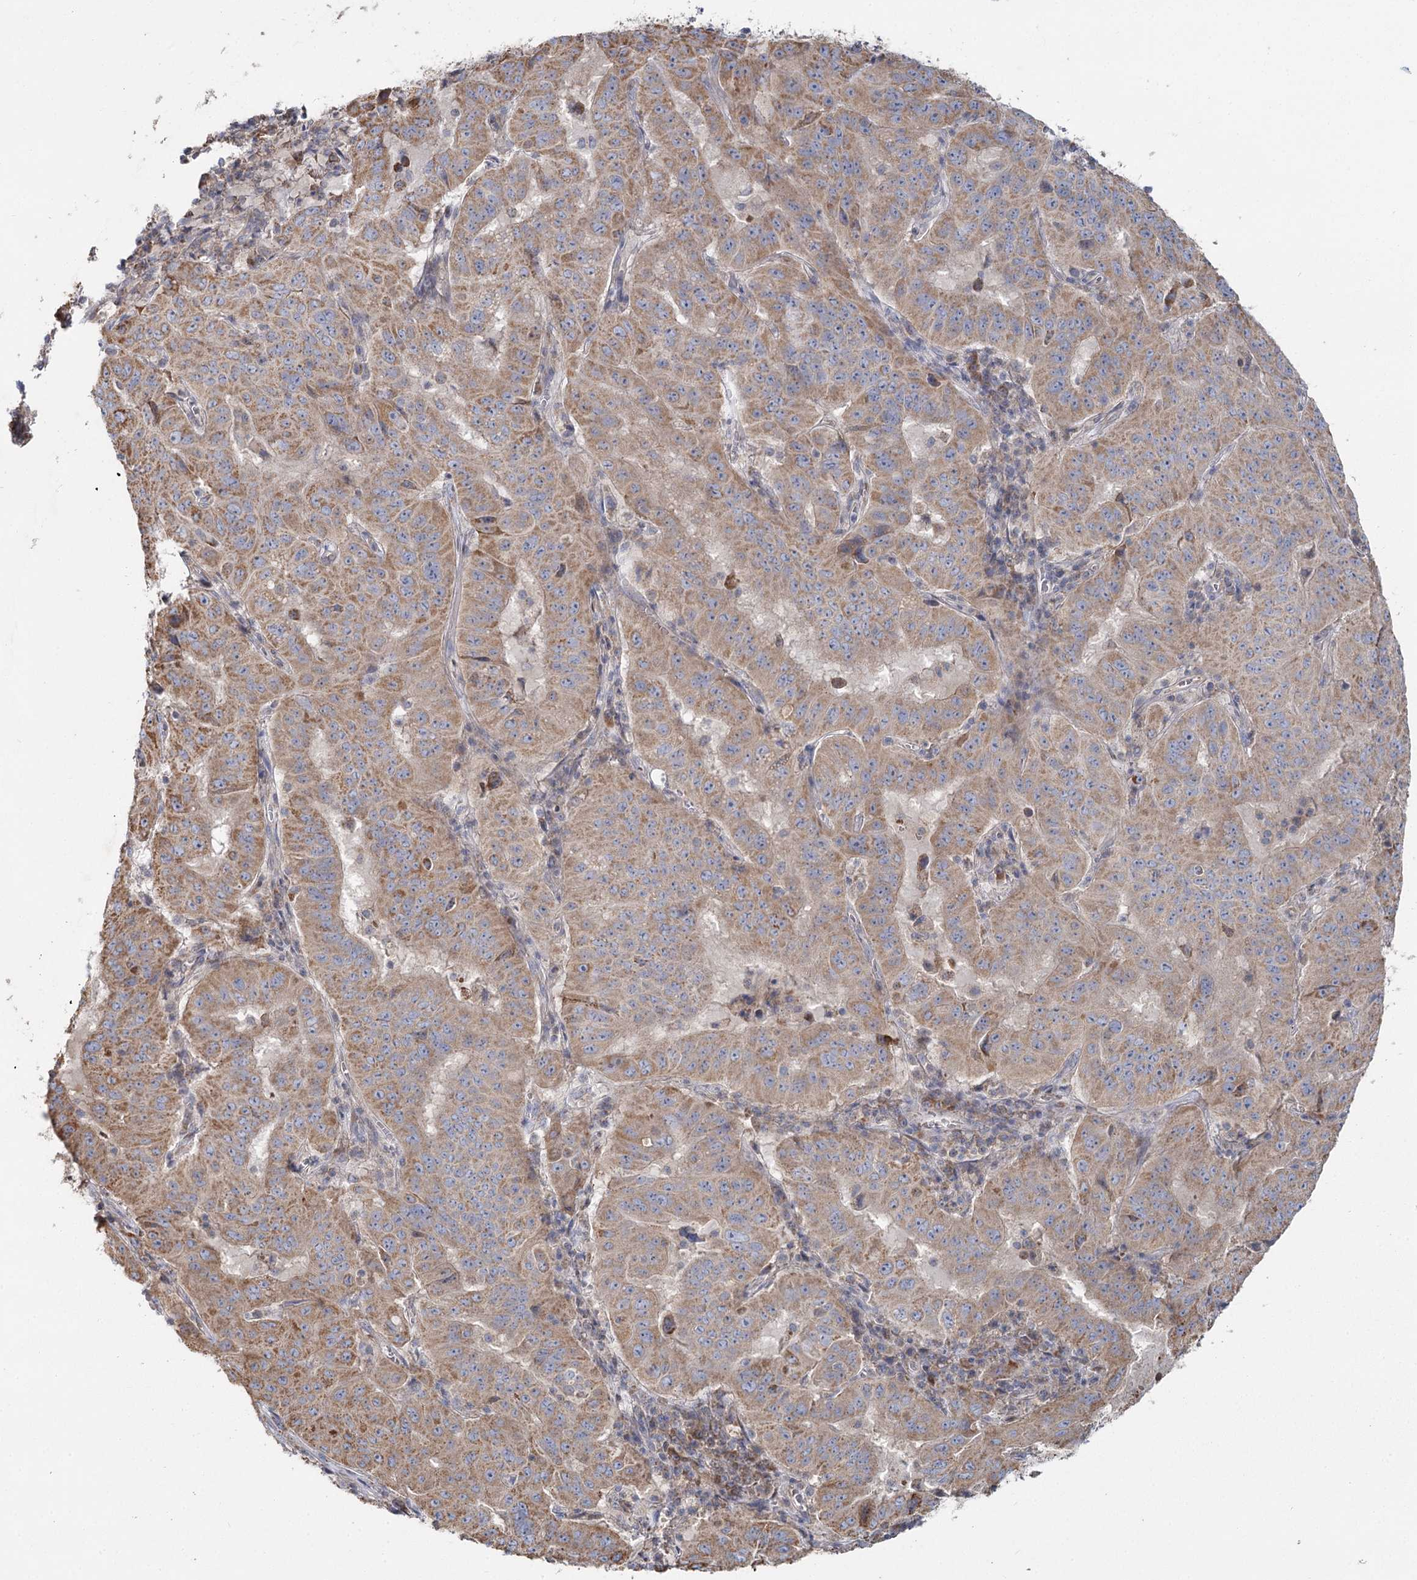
{"staining": {"intensity": "moderate", "quantity": ">75%", "location": "cytoplasmic/membranous"}, "tissue": "pancreatic cancer", "cell_type": "Tumor cells", "image_type": "cancer", "snomed": [{"axis": "morphology", "description": "Adenocarcinoma, NOS"}, {"axis": "topography", "description": "Pancreas"}], "caption": "Immunohistochemical staining of pancreatic adenocarcinoma shows medium levels of moderate cytoplasmic/membranous protein positivity in approximately >75% of tumor cells.", "gene": "ACOX2", "patient": {"sex": "male", "age": 63}}